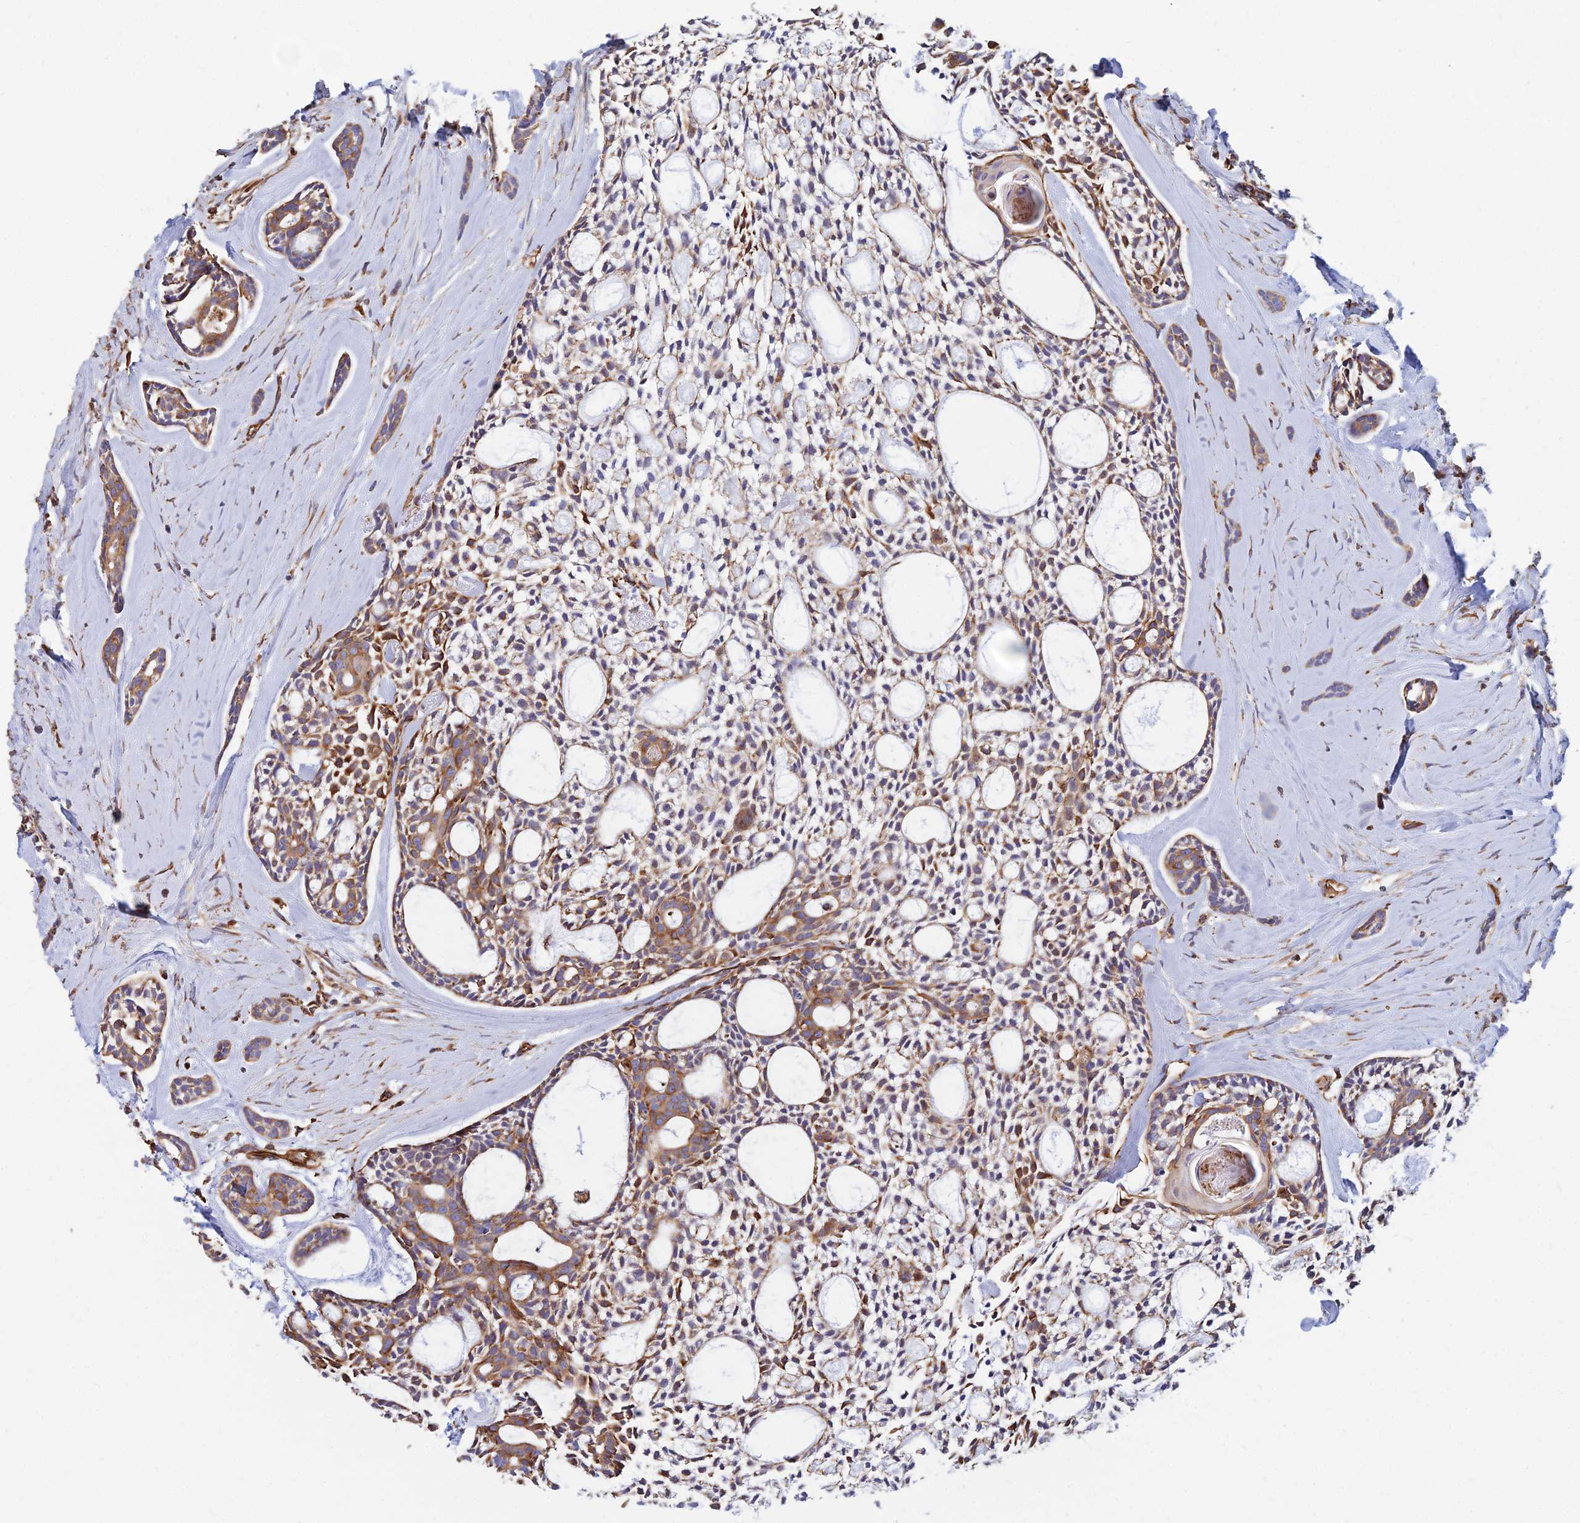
{"staining": {"intensity": "moderate", "quantity": ">75%", "location": "cytoplasmic/membranous"}, "tissue": "head and neck cancer", "cell_type": "Tumor cells", "image_type": "cancer", "snomed": [{"axis": "morphology", "description": "Adenocarcinoma, NOS"}, {"axis": "topography", "description": "Subcutis"}, {"axis": "topography", "description": "Head-Neck"}], "caption": "An immunohistochemistry (IHC) micrograph of tumor tissue is shown. Protein staining in brown labels moderate cytoplasmic/membranous positivity in adenocarcinoma (head and neck) within tumor cells.", "gene": "CDK18", "patient": {"sex": "female", "age": 73}}